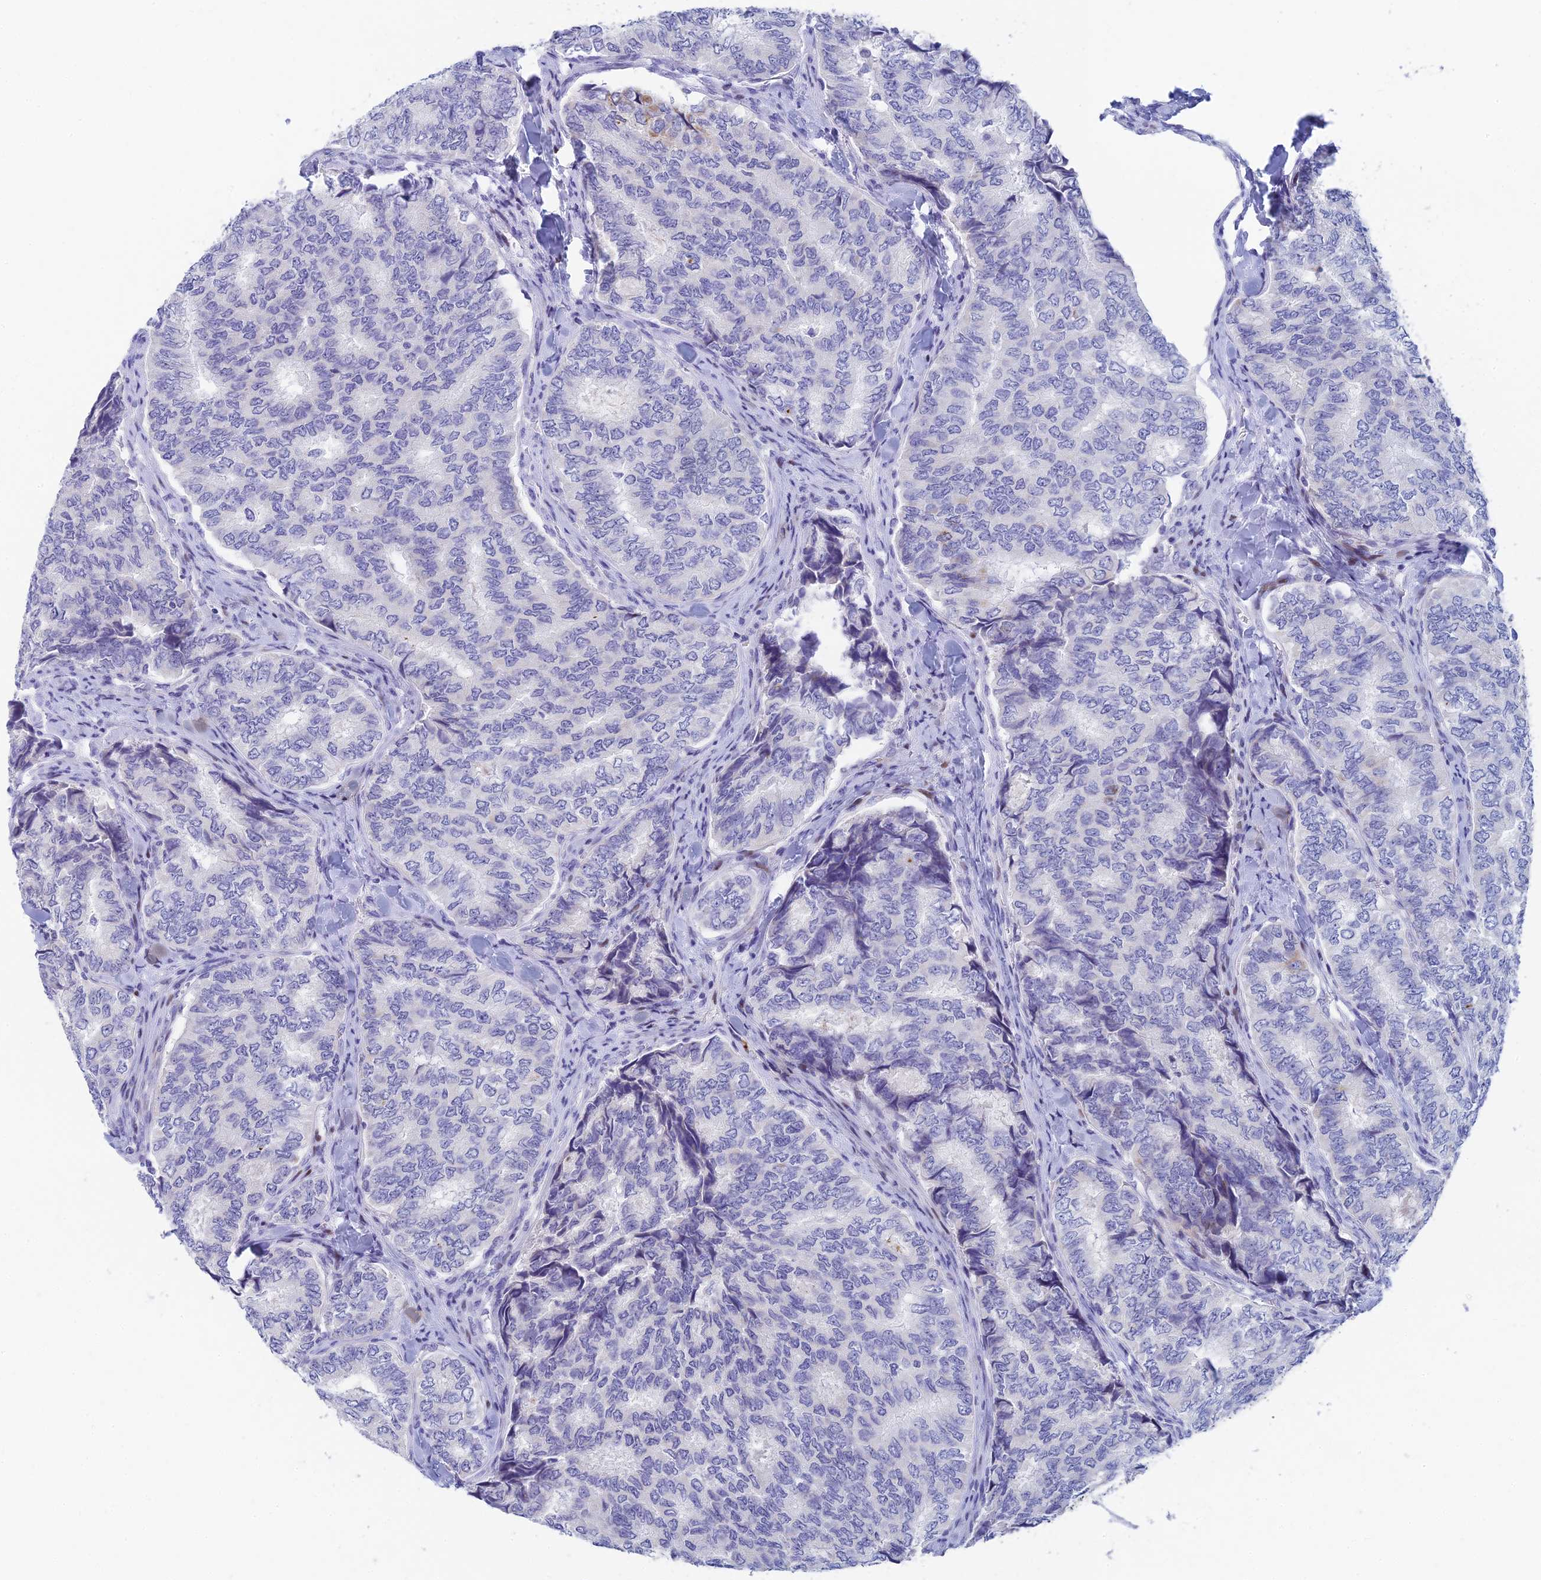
{"staining": {"intensity": "negative", "quantity": "none", "location": "none"}, "tissue": "thyroid cancer", "cell_type": "Tumor cells", "image_type": "cancer", "snomed": [{"axis": "morphology", "description": "Papillary adenocarcinoma, NOS"}, {"axis": "topography", "description": "Thyroid gland"}], "caption": "The image displays no staining of tumor cells in papillary adenocarcinoma (thyroid).", "gene": "REXO5", "patient": {"sex": "female", "age": 35}}